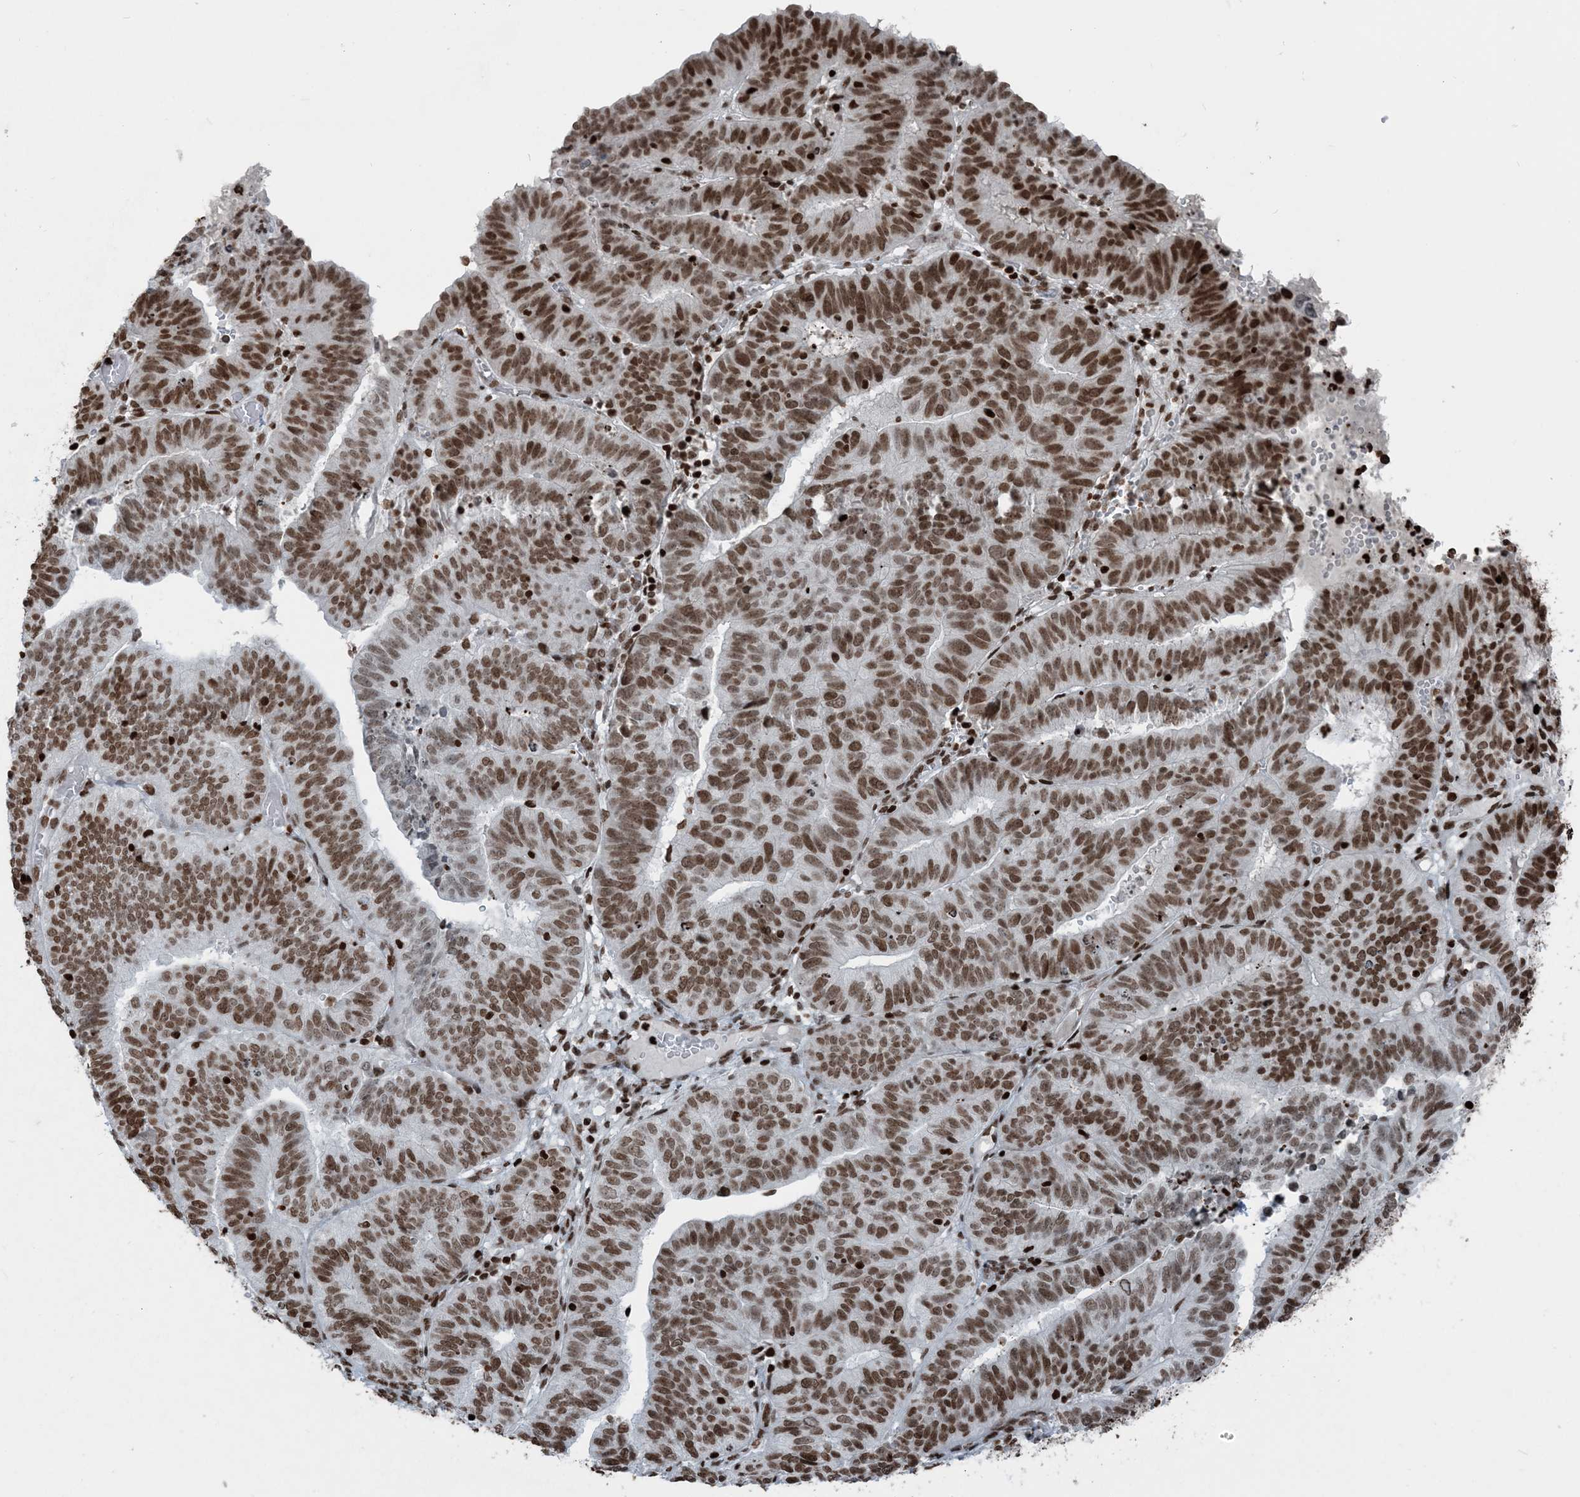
{"staining": {"intensity": "moderate", "quantity": ">75%", "location": "nuclear"}, "tissue": "endometrial cancer", "cell_type": "Tumor cells", "image_type": "cancer", "snomed": [{"axis": "morphology", "description": "Adenocarcinoma, NOS"}, {"axis": "topography", "description": "Uterus"}], "caption": "Immunohistochemistry (IHC) of human endometrial cancer displays medium levels of moderate nuclear positivity in about >75% of tumor cells.", "gene": "H3-3B", "patient": {"sex": "female", "age": 77}}